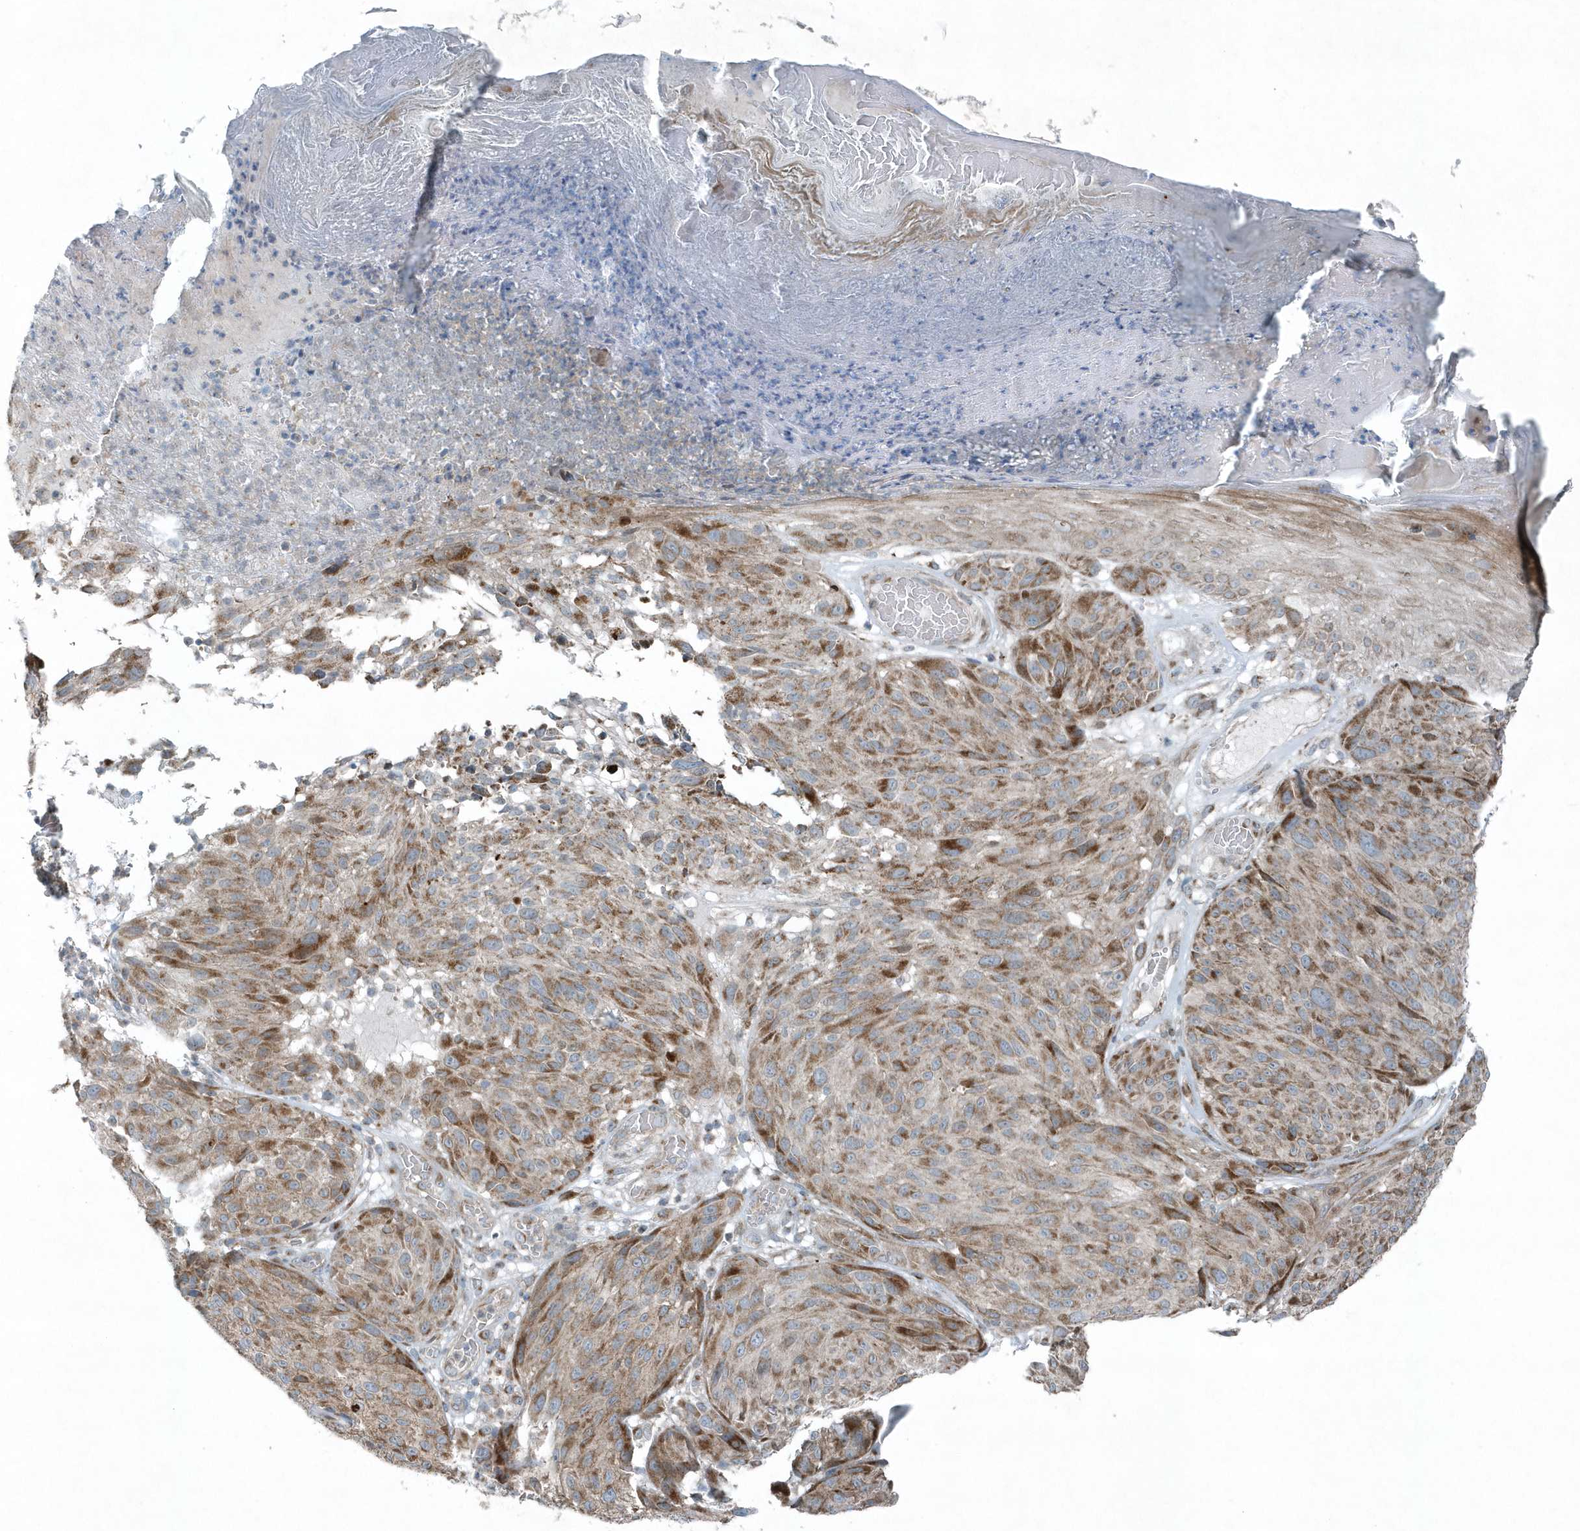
{"staining": {"intensity": "moderate", "quantity": ">75%", "location": "cytoplasmic/membranous"}, "tissue": "melanoma", "cell_type": "Tumor cells", "image_type": "cancer", "snomed": [{"axis": "morphology", "description": "Malignant melanoma, NOS"}, {"axis": "topography", "description": "Skin"}], "caption": "Immunohistochemical staining of human melanoma shows medium levels of moderate cytoplasmic/membranous protein expression in approximately >75% of tumor cells. The staining is performed using DAB brown chromogen to label protein expression. The nuclei are counter-stained blue using hematoxylin.", "gene": "GCC2", "patient": {"sex": "male", "age": 83}}